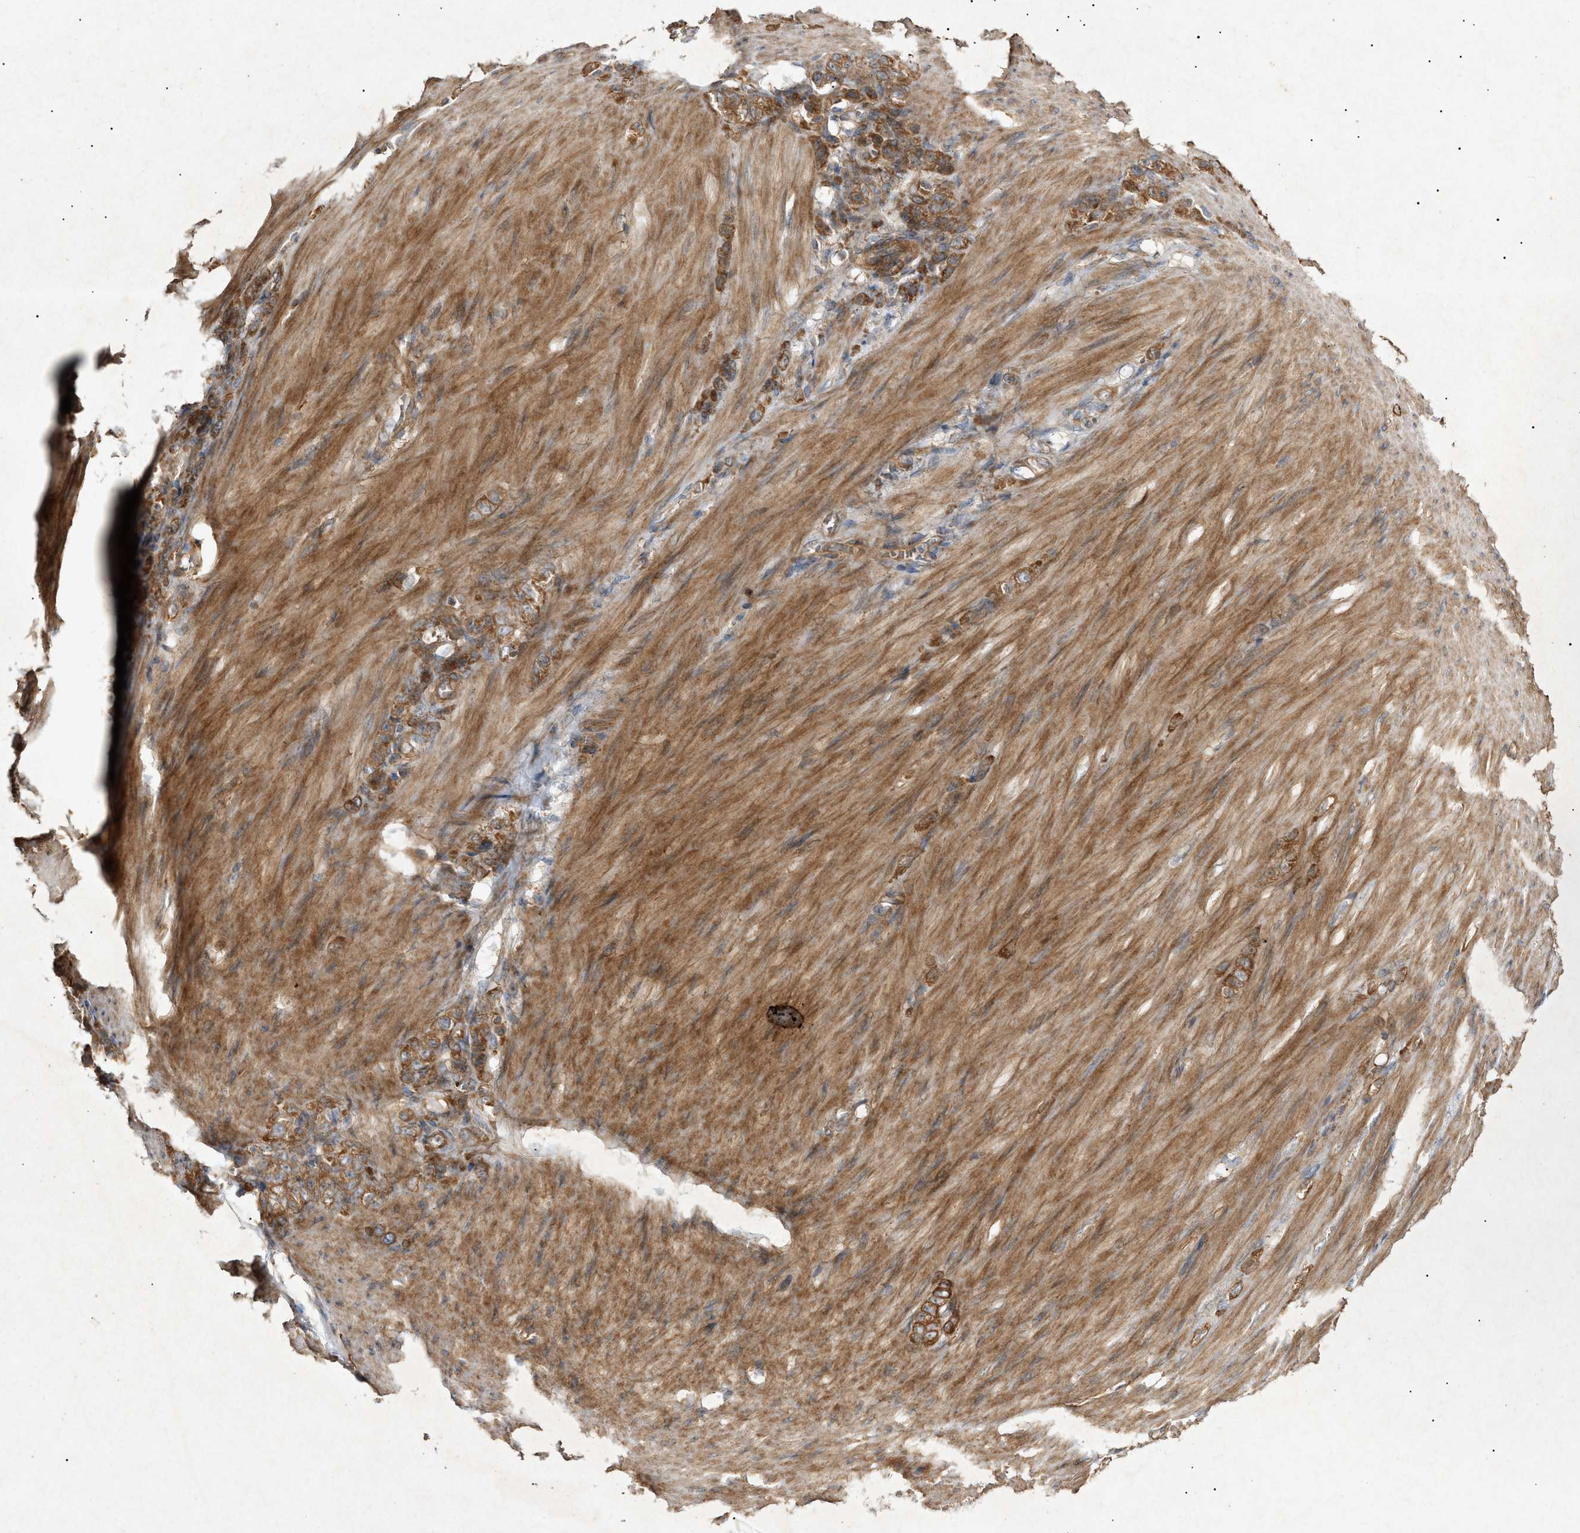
{"staining": {"intensity": "moderate", "quantity": ">75%", "location": "cytoplasmic/membranous"}, "tissue": "stomach cancer", "cell_type": "Tumor cells", "image_type": "cancer", "snomed": [{"axis": "morphology", "description": "Adenocarcinoma, NOS"}, {"axis": "topography", "description": "Stomach"}], "caption": "About >75% of tumor cells in stomach cancer (adenocarcinoma) display moderate cytoplasmic/membranous protein positivity as visualized by brown immunohistochemical staining.", "gene": "MTCH1", "patient": {"sex": "male", "age": 82}}